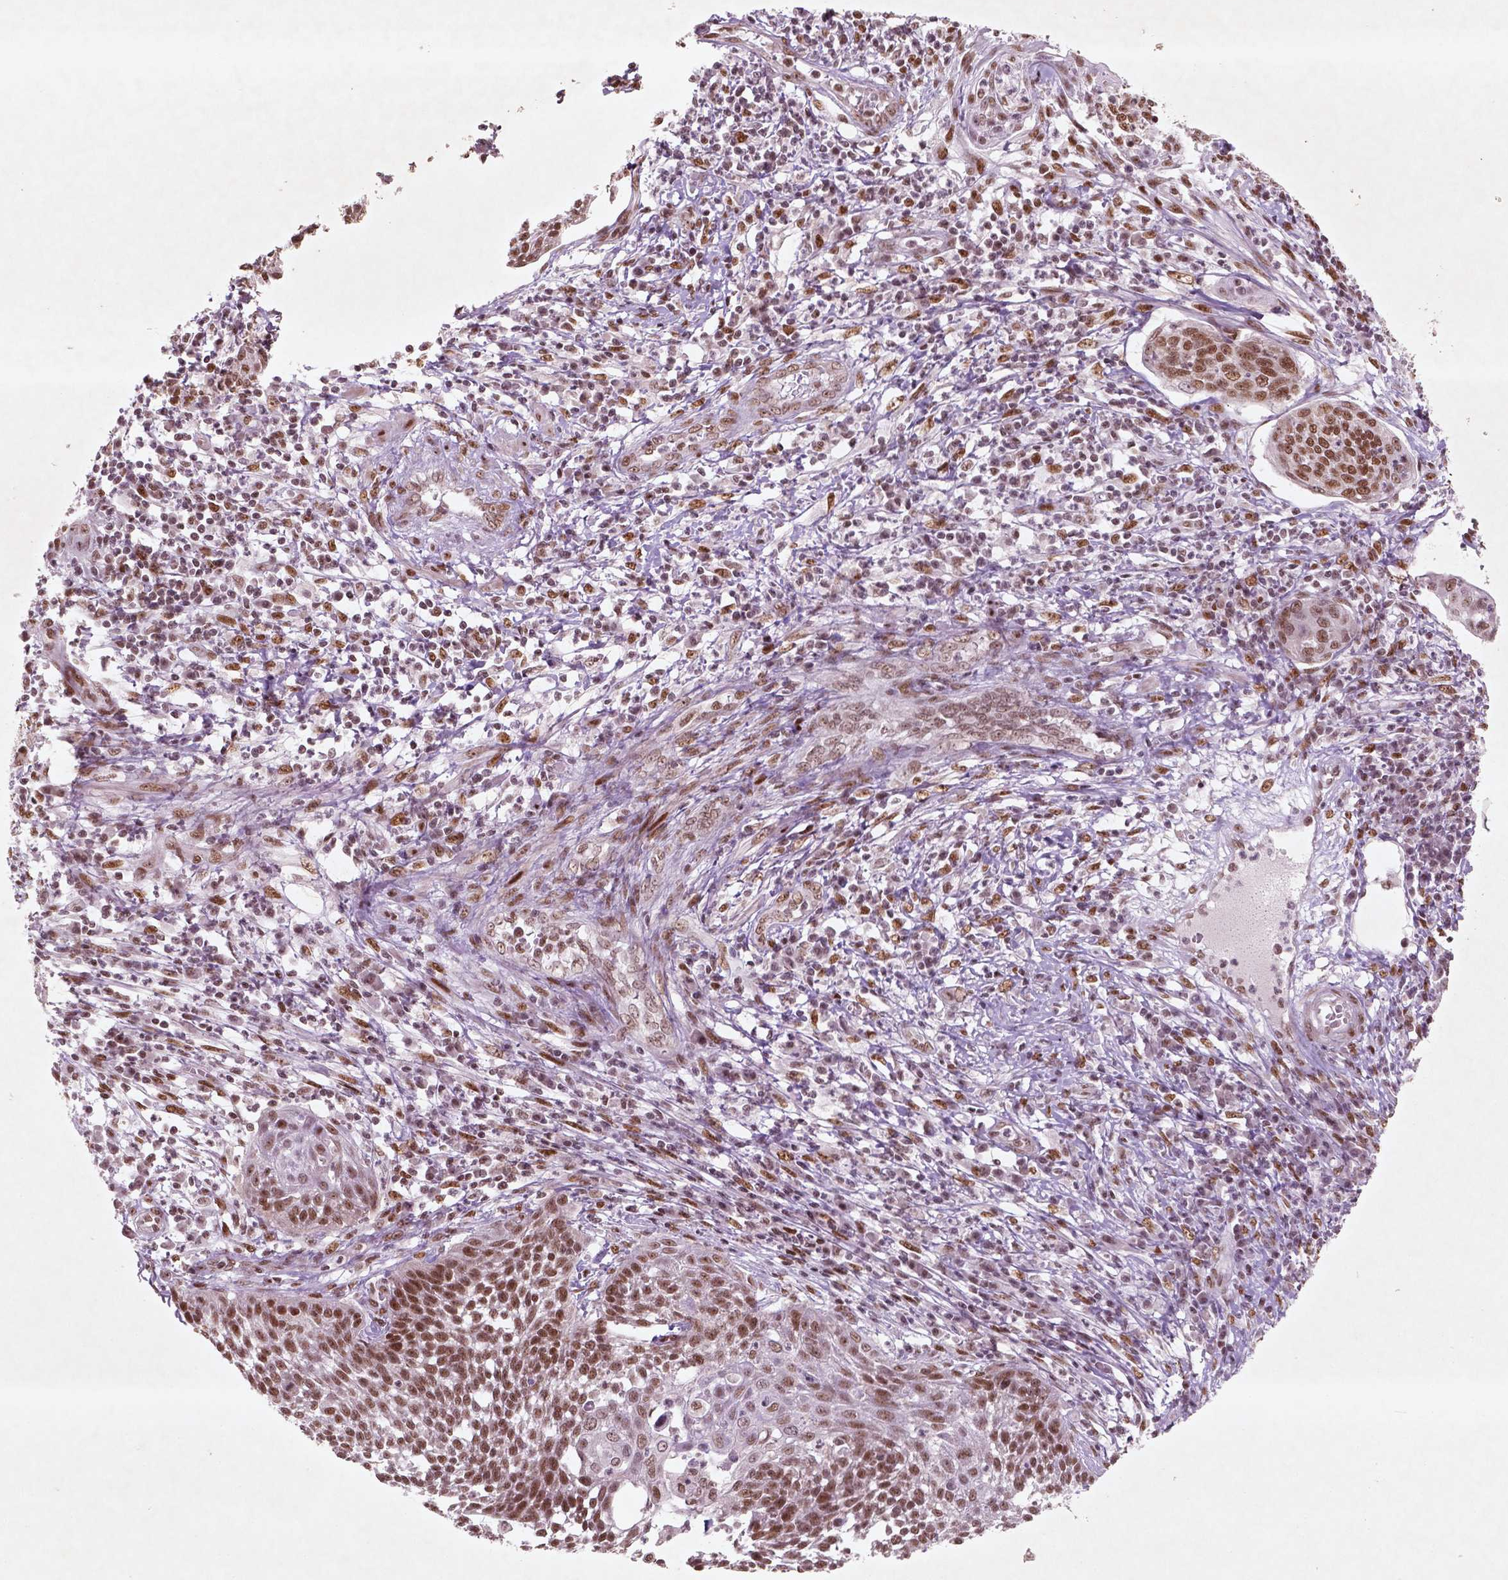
{"staining": {"intensity": "moderate", "quantity": ">75%", "location": "nuclear"}, "tissue": "cervical cancer", "cell_type": "Tumor cells", "image_type": "cancer", "snomed": [{"axis": "morphology", "description": "Squamous cell carcinoma, NOS"}, {"axis": "topography", "description": "Cervix"}], "caption": "Cervical cancer stained with DAB immunohistochemistry reveals medium levels of moderate nuclear staining in about >75% of tumor cells. (DAB IHC with brightfield microscopy, high magnification).", "gene": "HMG20B", "patient": {"sex": "female", "age": 34}}